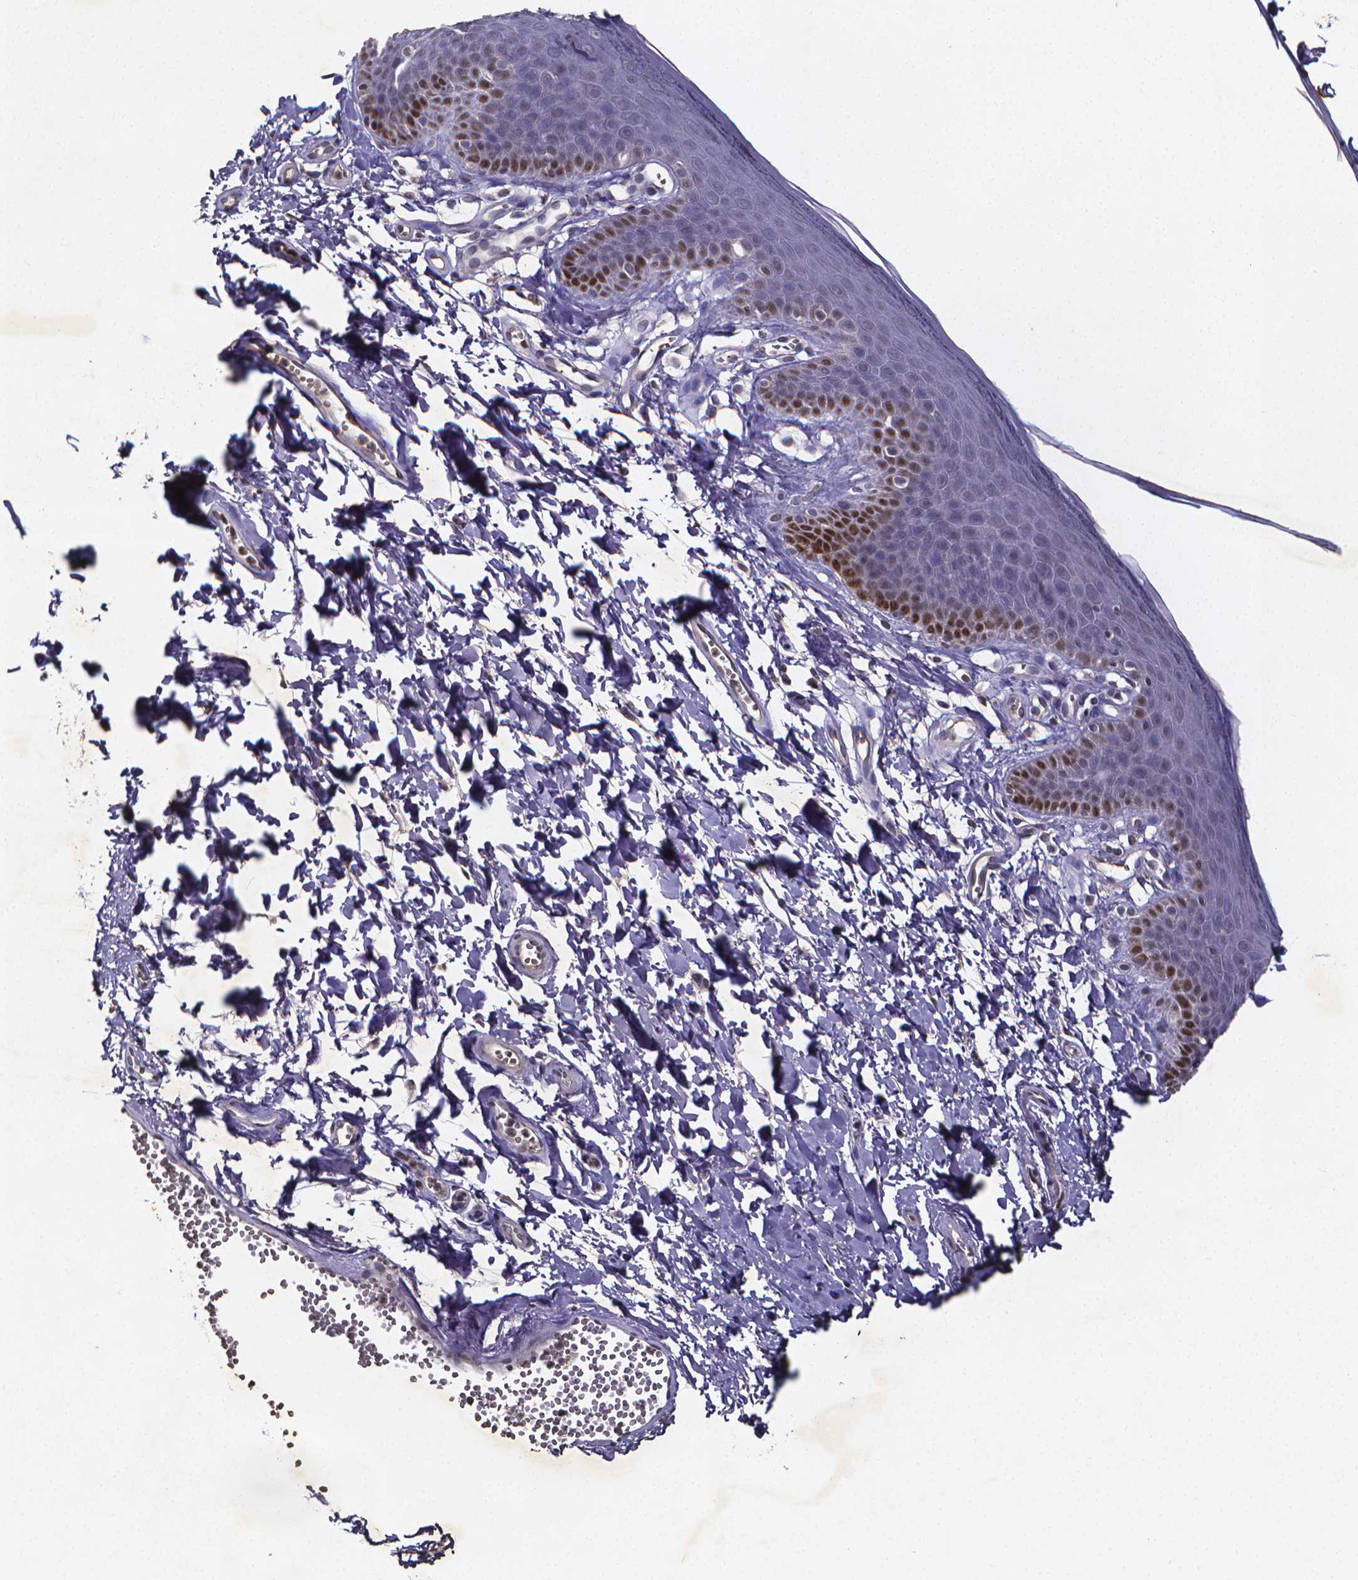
{"staining": {"intensity": "strong", "quantity": "<25%", "location": "nuclear"}, "tissue": "skin", "cell_type": "Epidermal cells", "image_type": "normal", "snomed": [{"axis": "morphology", "description": "Normal tissue, NOS"}, {"axis": "topography", "description": "Anal"}], "caption": "Brown immunohistochemical staining in unremarkable skin demonstrates strong nuclear expression in approximately <25% of epidermal cells.", "gene": "TP73", "patient": {"sex": "male", "age": 53}}